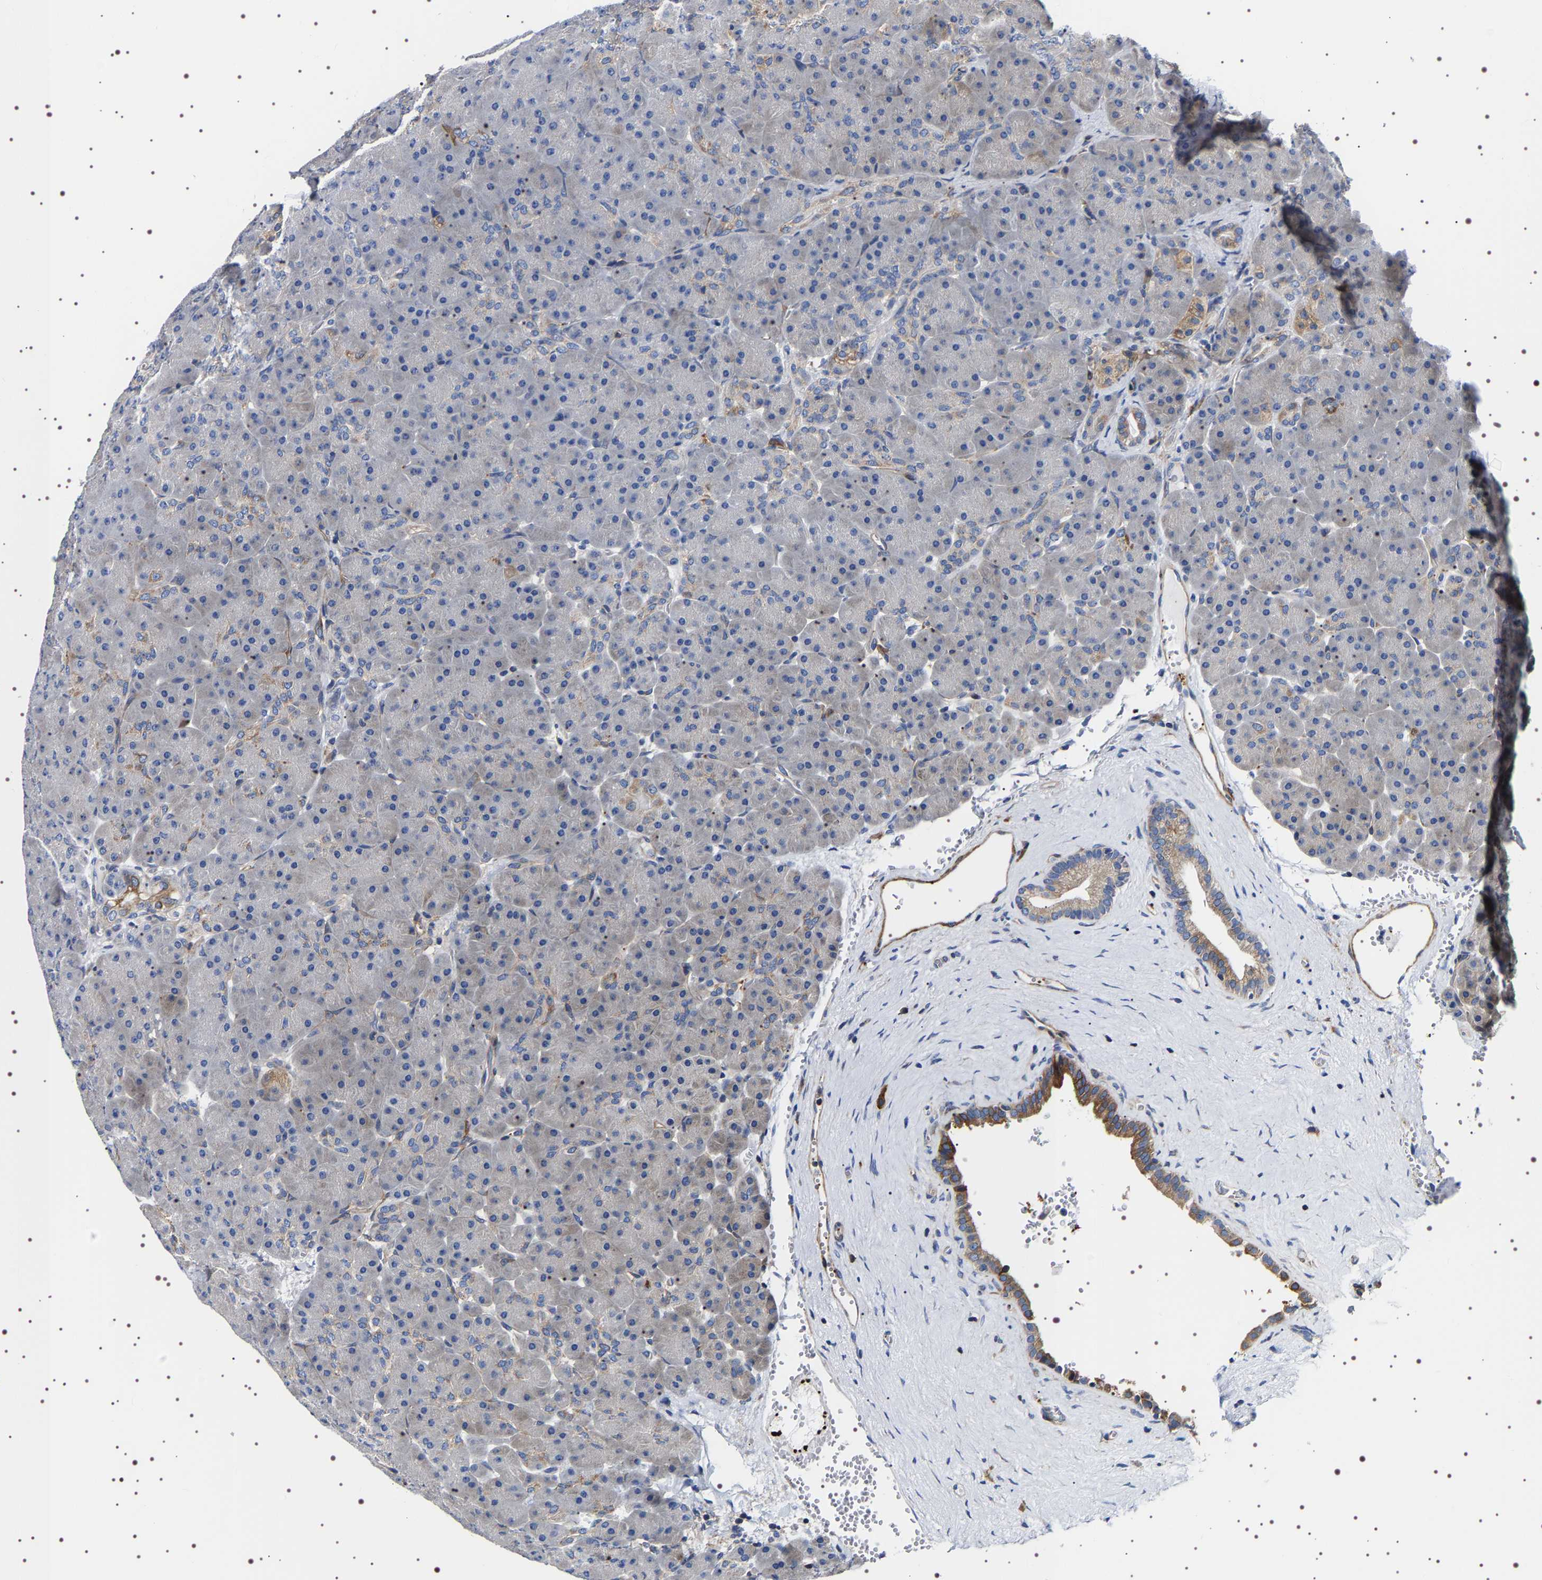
{"staining": {"intensity": "moderate", "quantity": "<25%", "location": "cytoplasmic/membranous"}, "tissue": "pancreas", "cell_type": "Exocrine glandular cells", "image_type": "normal", "snomed": [{"axis": "morphology", "description": "Normal tissue, NOS"}, {"axis": "topography", "description": "Pancreas"}], "caption": "The photomicrograph demonstrates staining of normal pancreas, revealing moderate cytoplasmic/membranous protein expression (brown color) within exocrine glandular cells. (Brightfield microscopy of DAB IHC at high magnification).", "gene": "SQLE", "patient": {"sex": "male", "age": 66}}